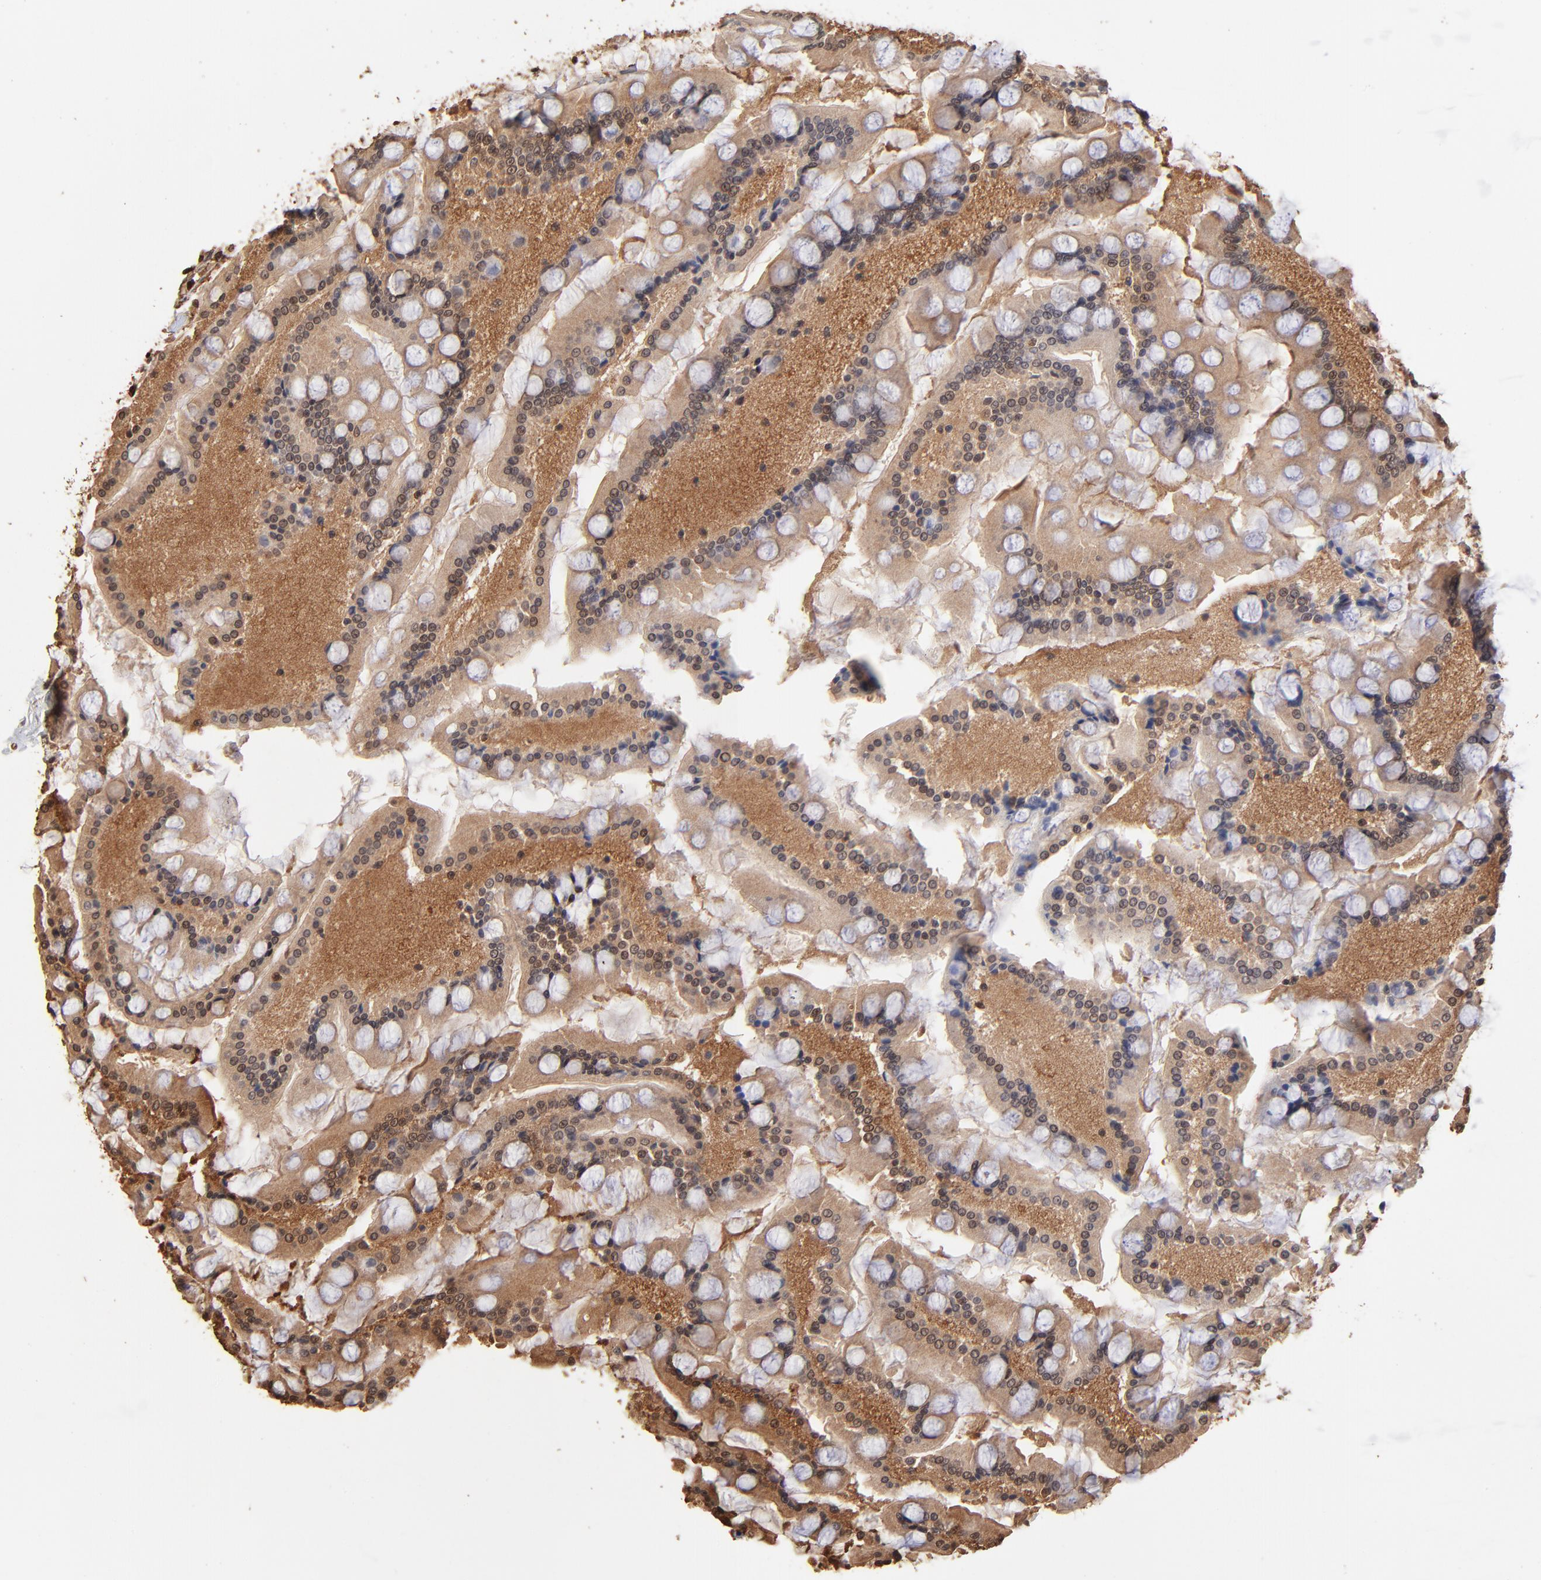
{"staining": {"intensity": "moderate", "quantity": ">75%", "location": "cytoplasmic/membranous"}, "tissue": "small intestine", "cell_type": "Glandular cells", "image_type": "normal", "snomed": [{"axis": "morphology", "description": "Normal tissue, NOS"}, {"axis": "topography", "description": "Small intestine"}], "caption": "IHC photomicrograph of unremarkable small intestine stained for a protein (brown), which displays medium levels of moderate cytoplasmic/membranous positivity in approximately >75% of glandular cells.", "gene": "CASP1", "patient": {"sex": "male", "age": 41}}